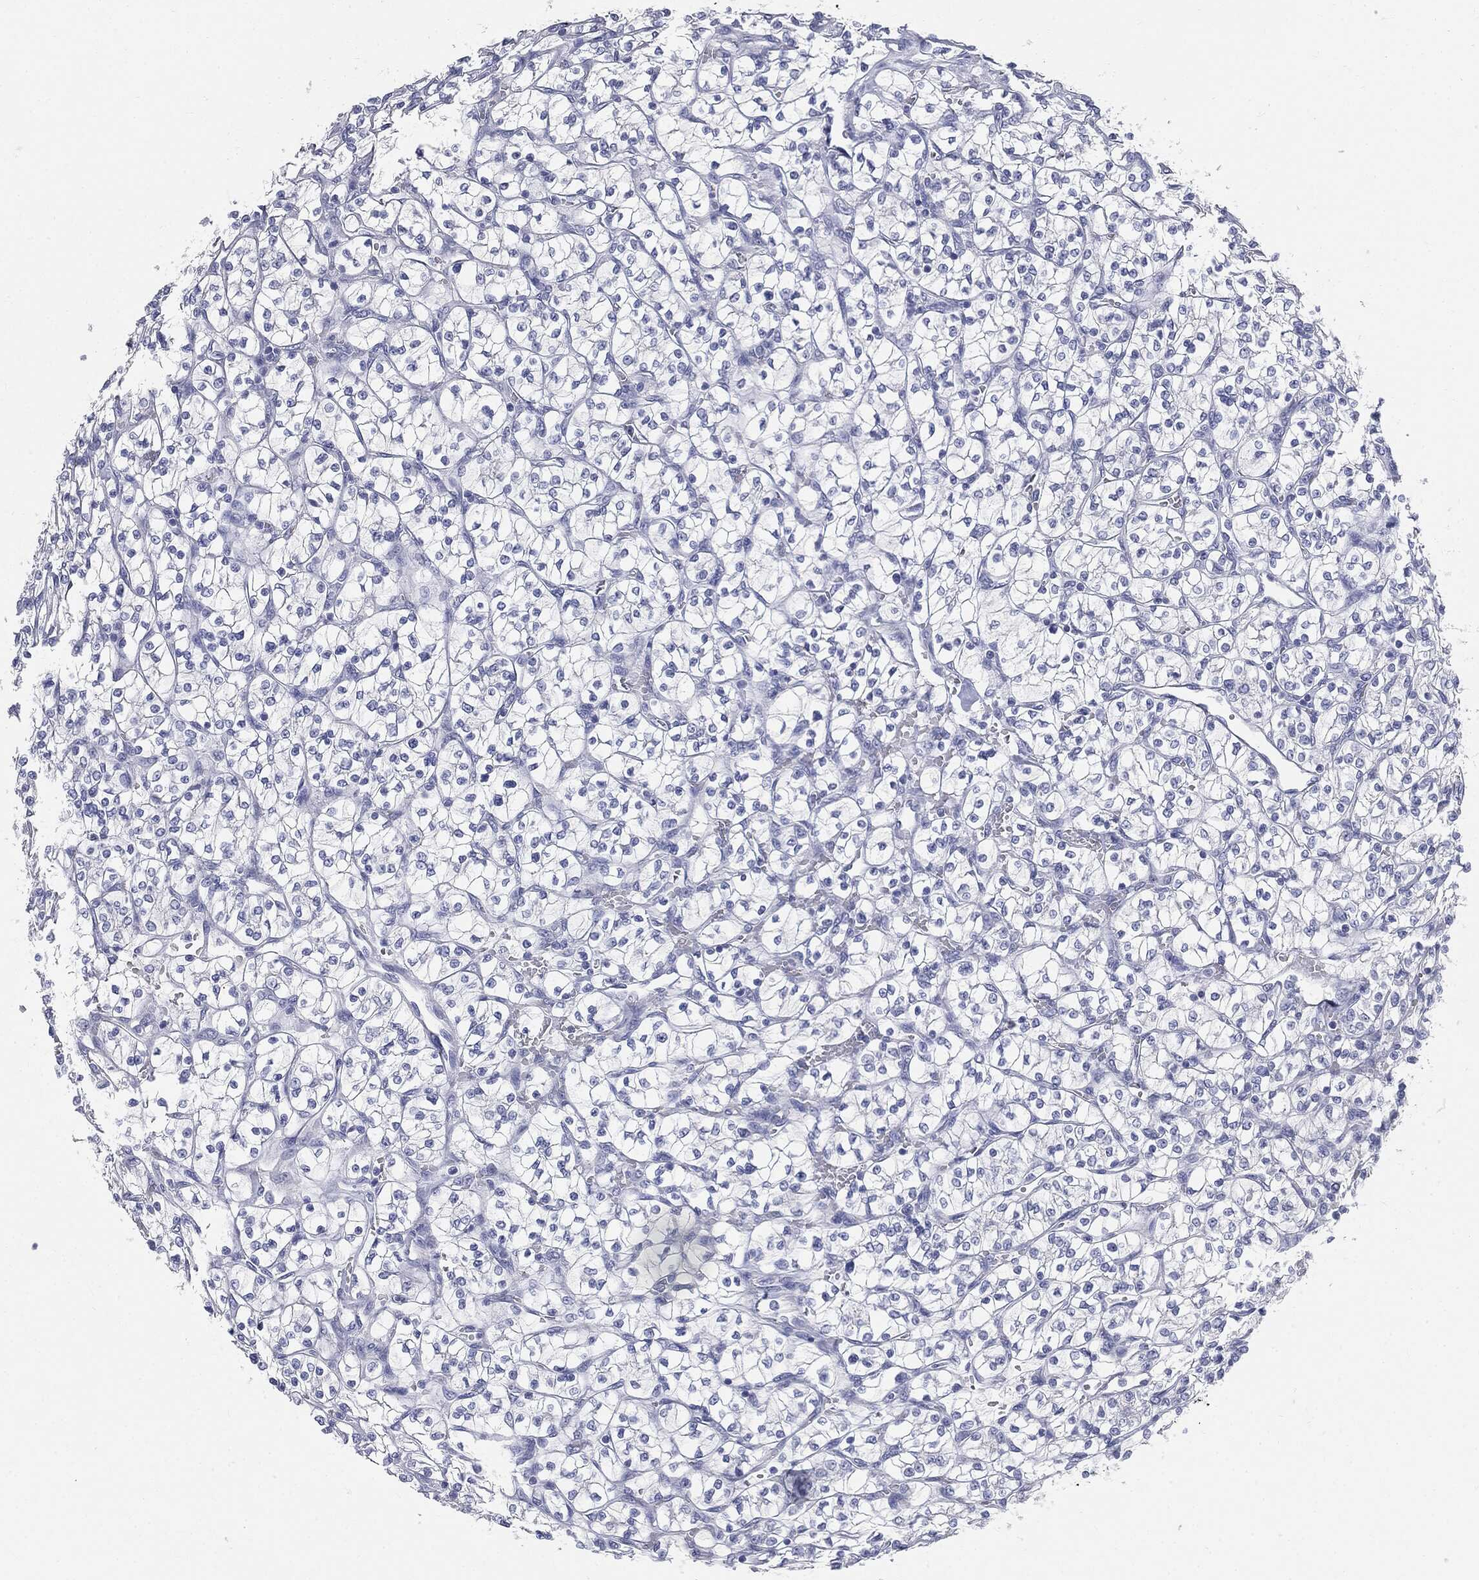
{"staining": {"intensity": "negative", "quantity": "none", "location": "none"}, "tissue": "renal cancer", "cell_type": "Tumor cells", "image_type": "cancer", "snomed": [{"axis": "morphology", "description": "Adenocarcinoma, NOS"}, {"axis": "topography", "description": "Kidney"}], "caption": "IHC photomicrograph of neoplastic tissue: human adenocarcinoma (renal) stained with DAB displays no significant protein positivity in tumor cells.", "gene": "CUZD1", "patient": {"sex": "female", "age": 64}}